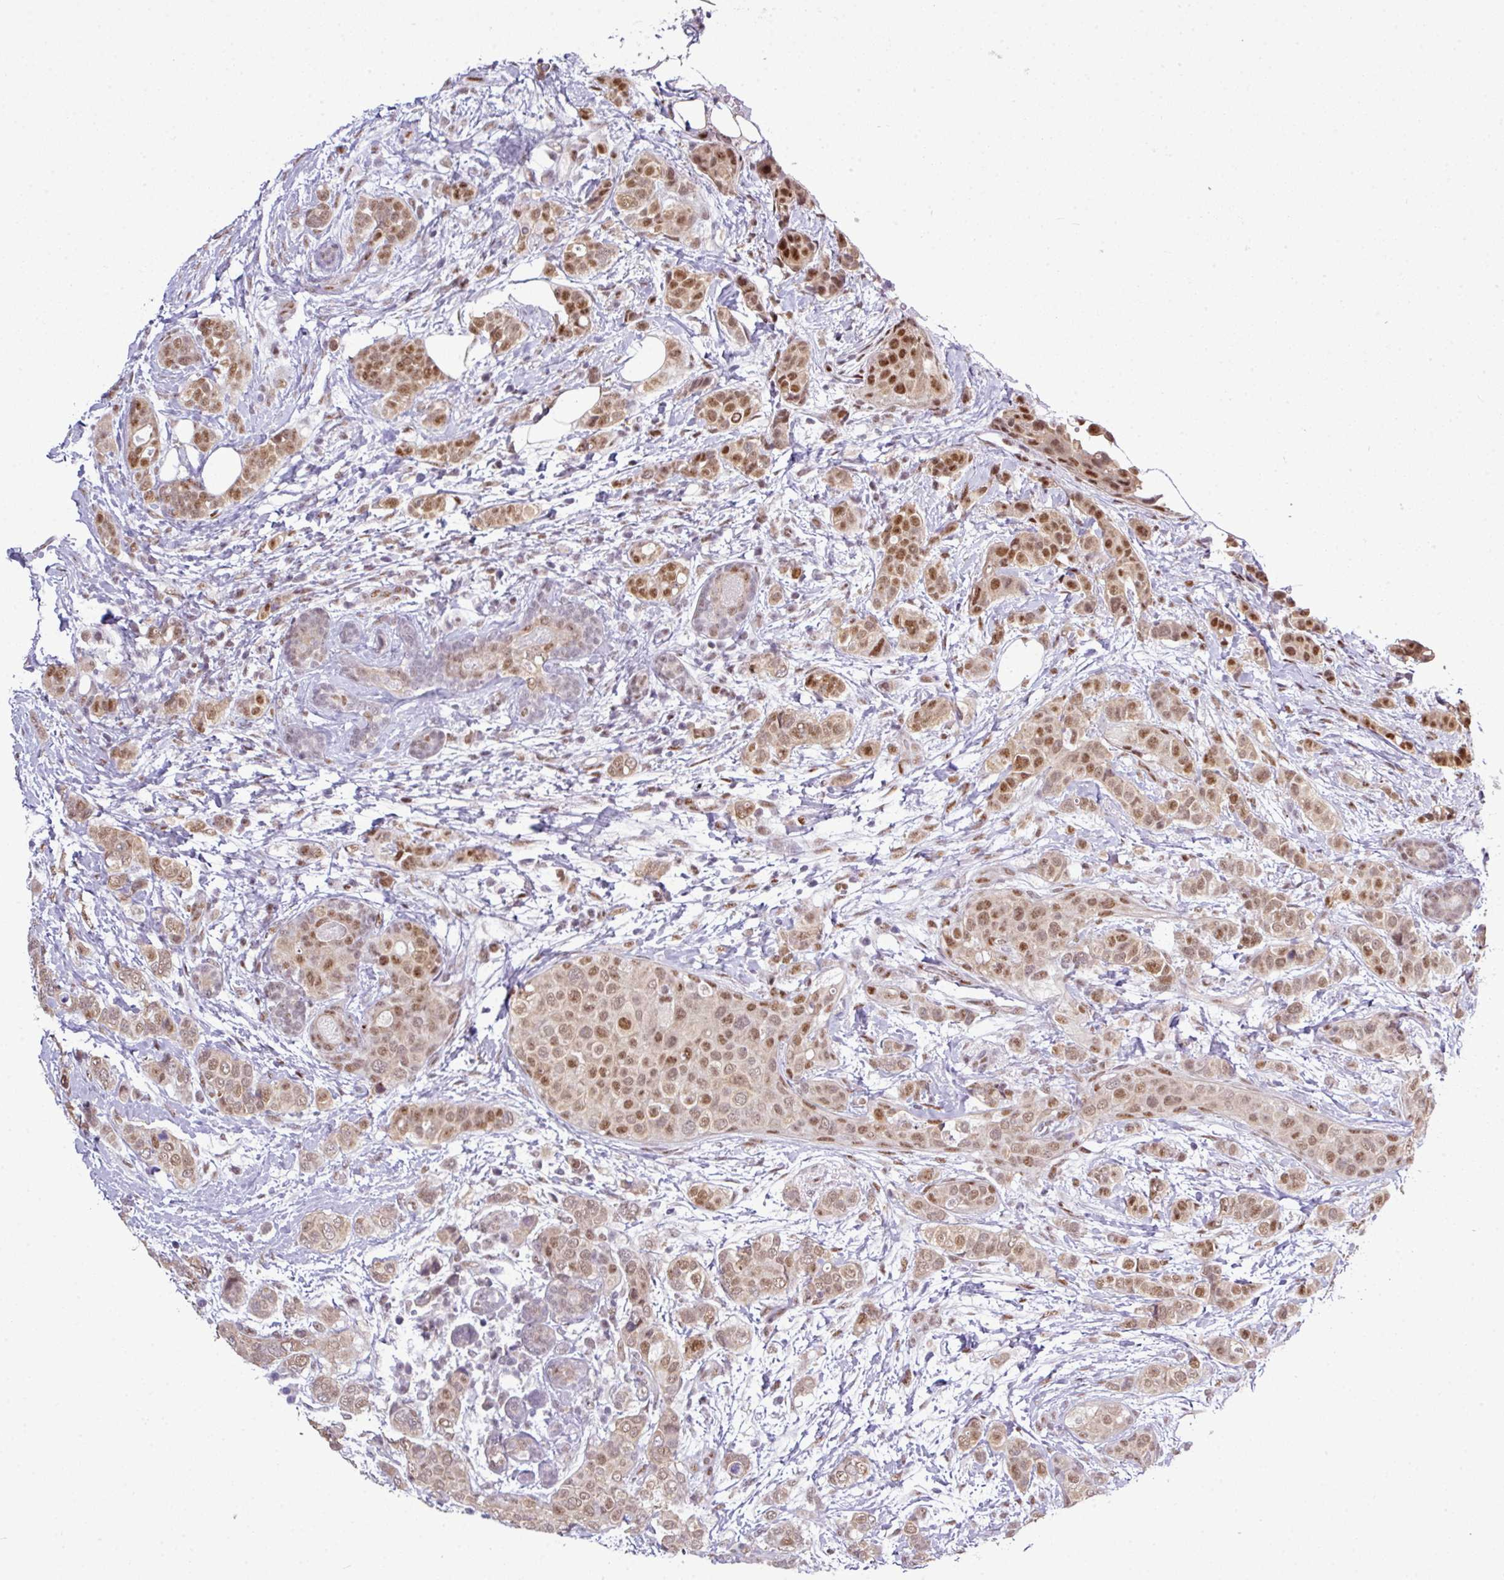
{"staining": {"intensity": "moderate", "quantity": "25%-75%", "location": "nuclear"}, "tissue": "breast cancer", "cell_type": "Tumor cells", "image_type": "cancer", "snomed": [{"axis": "morphology", "description": "Lobular carcinoma"}, {"axis": "topography", "description": "Breast"}], "caption": "Immunohistochemical staining of lobular carcinoma (breast) displays medium levels of moderate nuclear protein staining in approximately 25%-75% of tumor cells.", "gene": "ZNF217", "patient": {"sex": "female", "age": 51}}